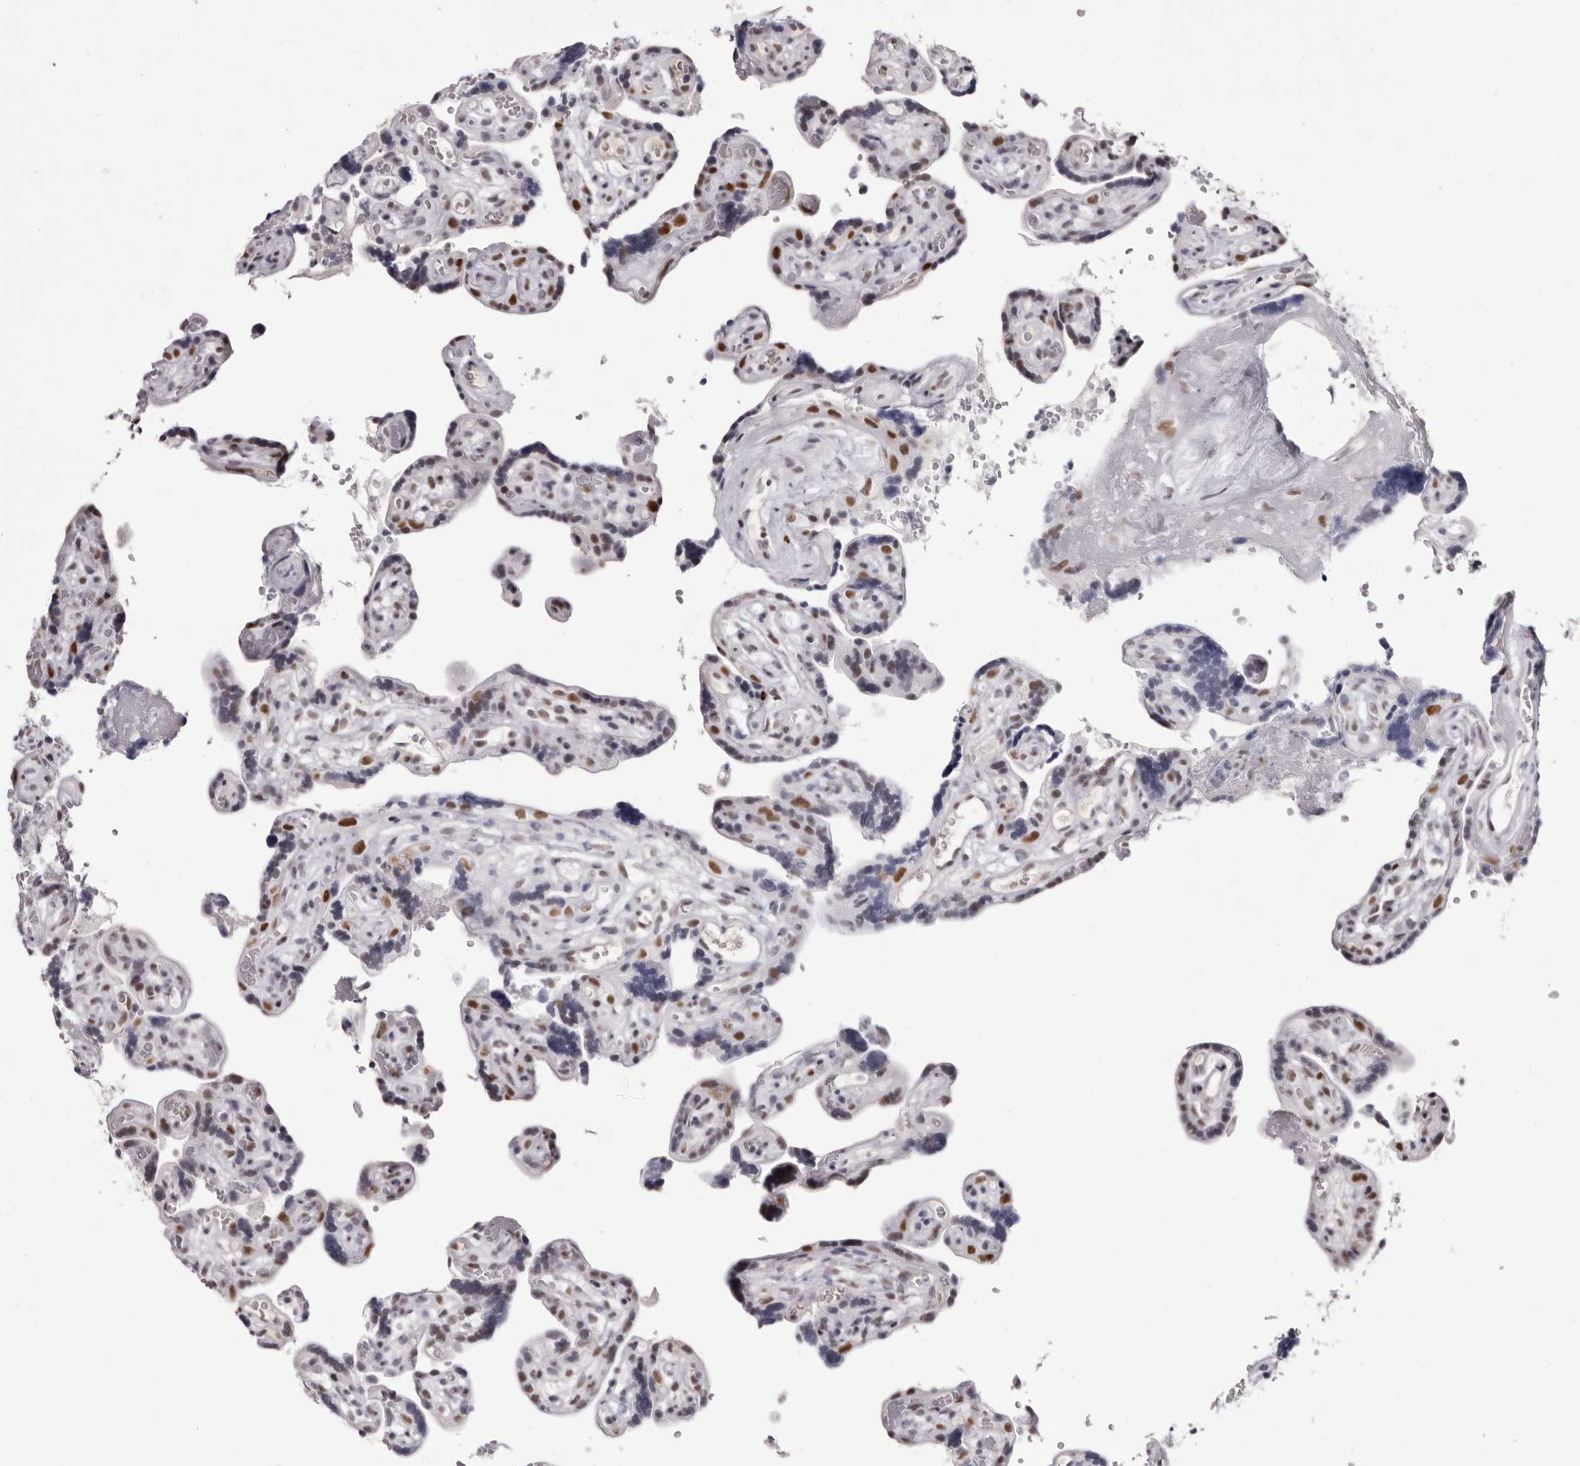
{"staining": {"intensity": "strong", "quantity": ">75%", "location": "nuclear"}, "tissue": "placenta", "cell_type": "Decidual cells", "image_type": "normal", "snomed": [{"axis": "morphology", "description": "Normal tissue, NOS"}, {"axis": "topography", "description": "Placenta"}], "caption": "Protein staining of unremarkable placenta shows strong nuclear staining in approximately >75% of decidual cells.", "gene": "ZNF326", "patient": {"sex": "female", "age": 30}}